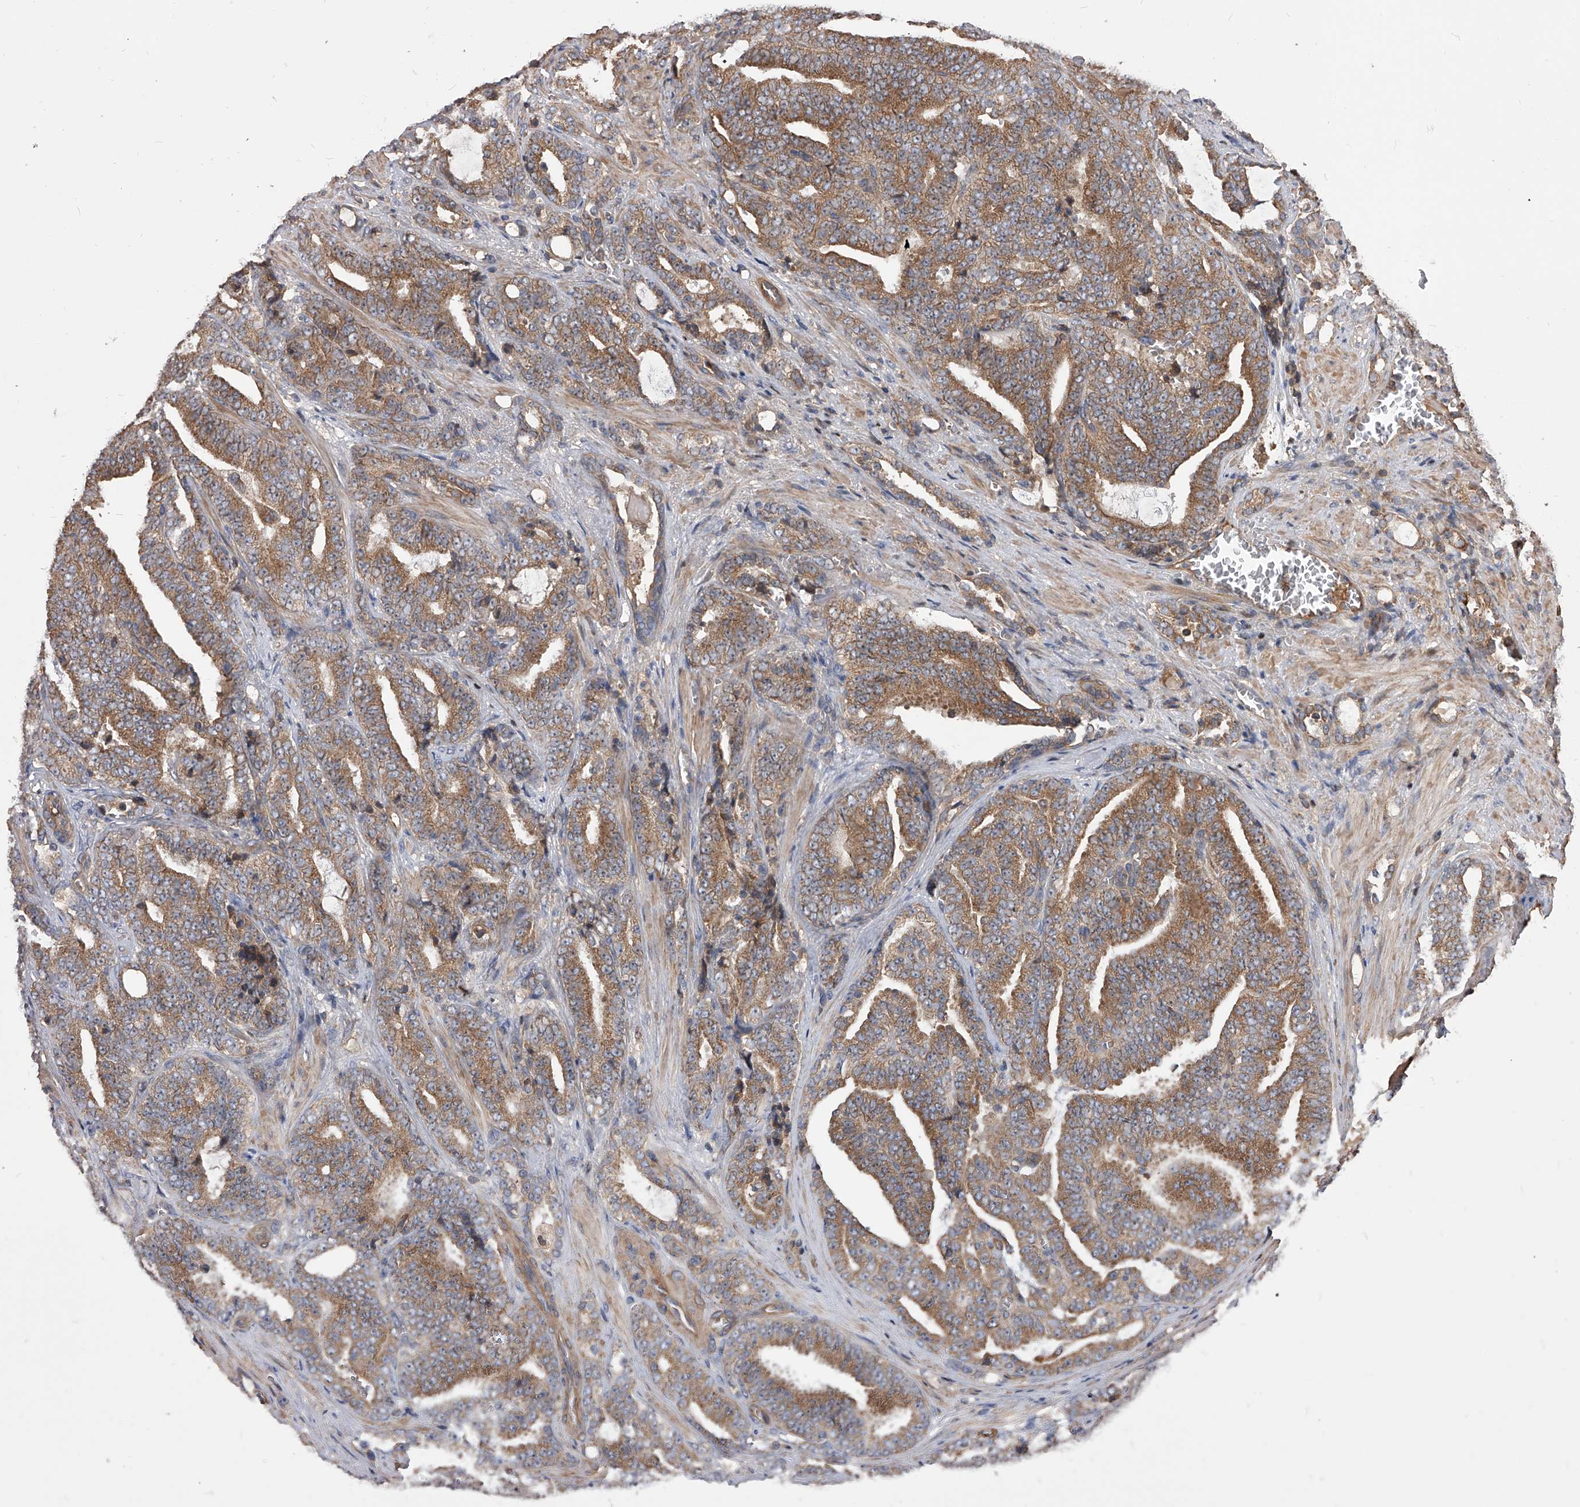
{"staining": {"intensity": "moderate", "quantity": ">75%", "location": "cytoplasmic/membranous"}, "tissue": "prostate cancer", "cell_type": "Tumor cells", "image_type": "cancer", "snomed": [{"axis": "morphology", "description": "Adenocarcinoma, High grade"}, {"axis": "topography", "description": "Prostate and seminal vesicle, NOS"}], "caption": "Protein staining of prostate high-grade adenocarcinoma tissue displays moderate cytoplasmic/membranous positivity in about >75% of tumor cells.", "gene": "CUL7", "patient": {"sex": "male", "age": 67}}